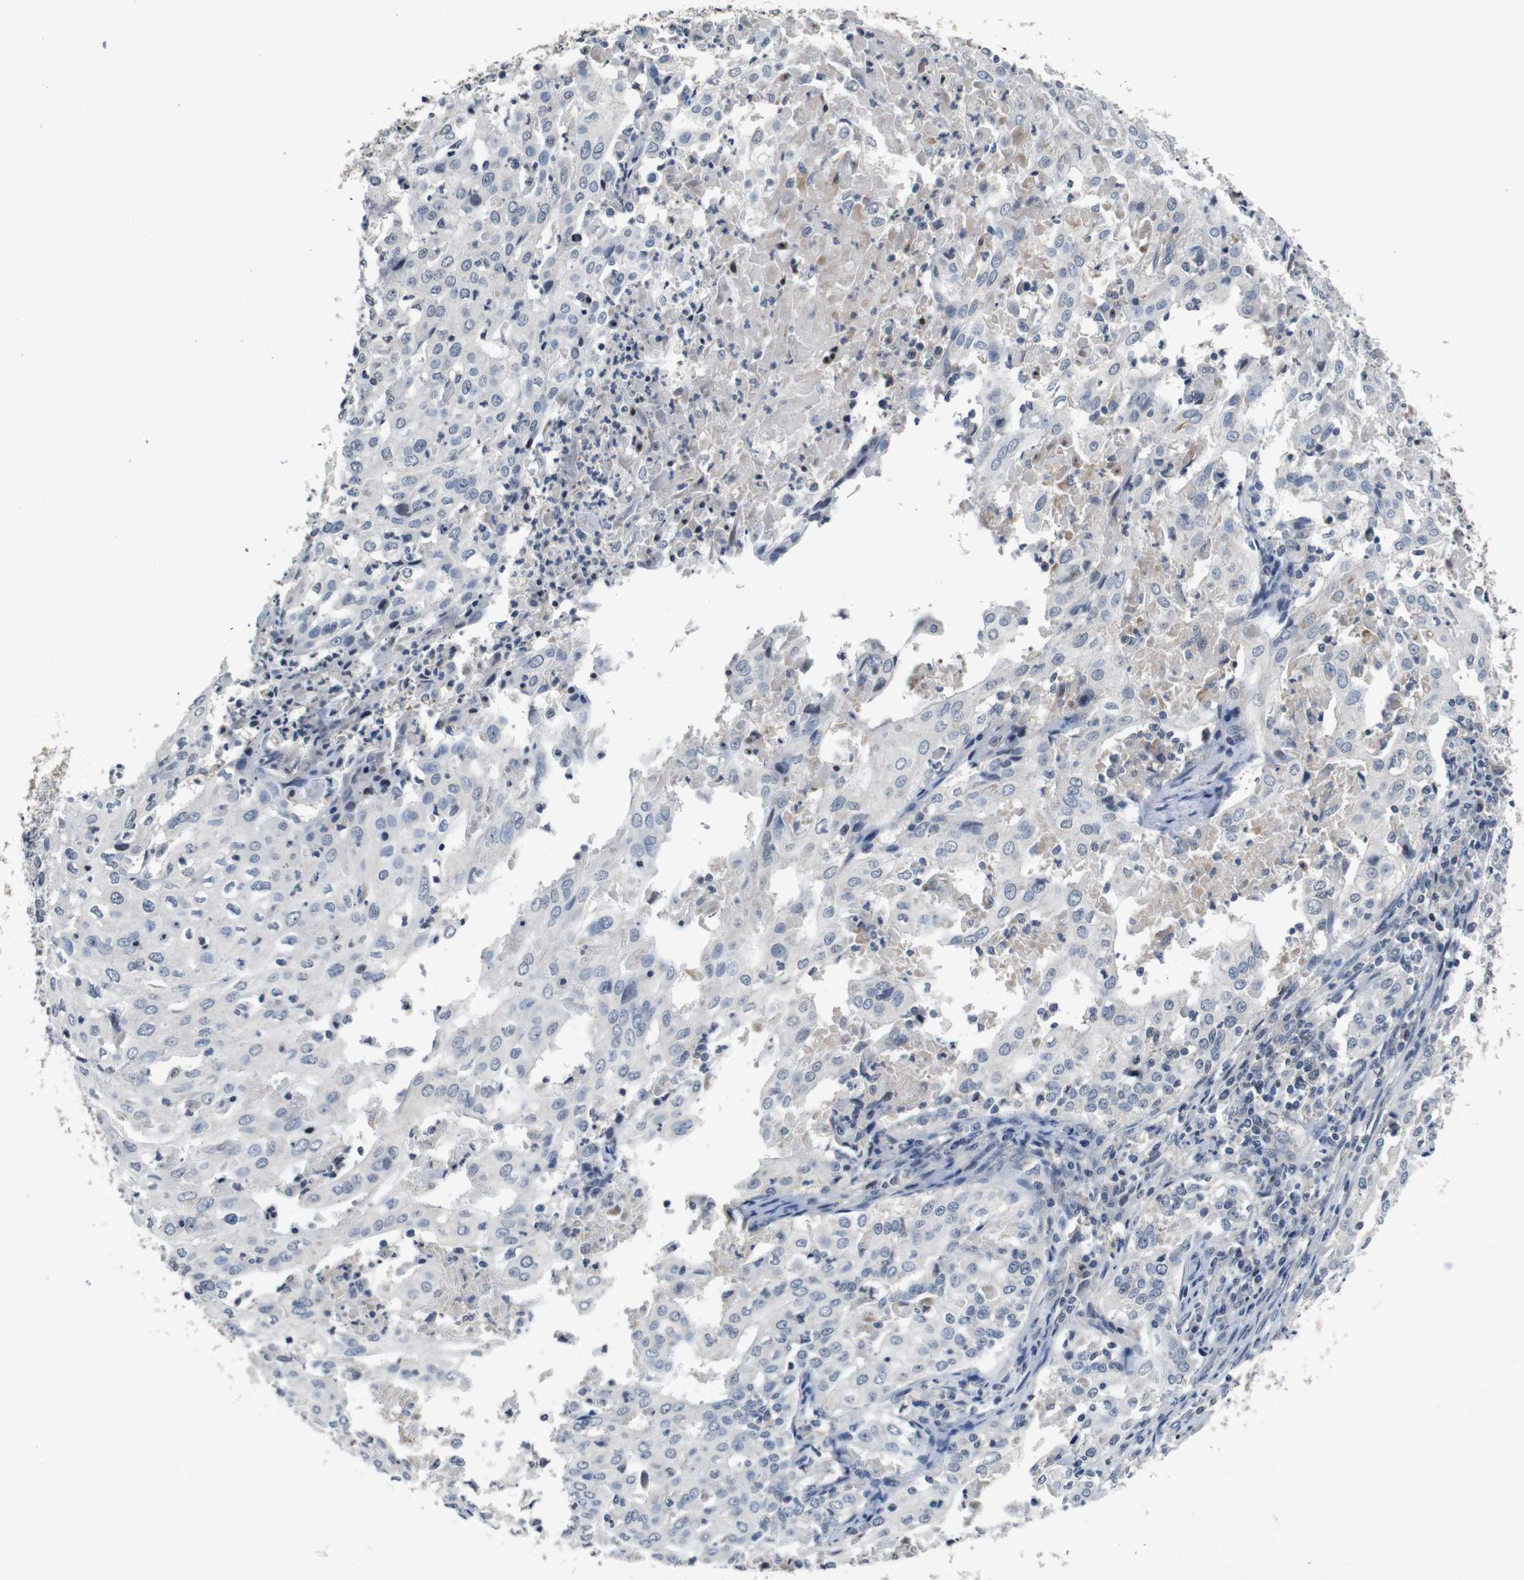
{"staining": {"intensity": "negative", "quantity": "none", "location": "none"}, "tissue": "cervical cancer", "cell_type": "Tumor cells", "image_type": "cancer", "snomed": [{"axis": "morphology", "description": "Squamous cell carcinoma, NOS"}, {"axis": "topography", "description": "Cervix"}], "caption": "There is no significant expression in tumor cells of cervical cancer (squamous cell carcinoma).", "gene": "AKT3", "patient": {"sex": "female", "age": 39}}